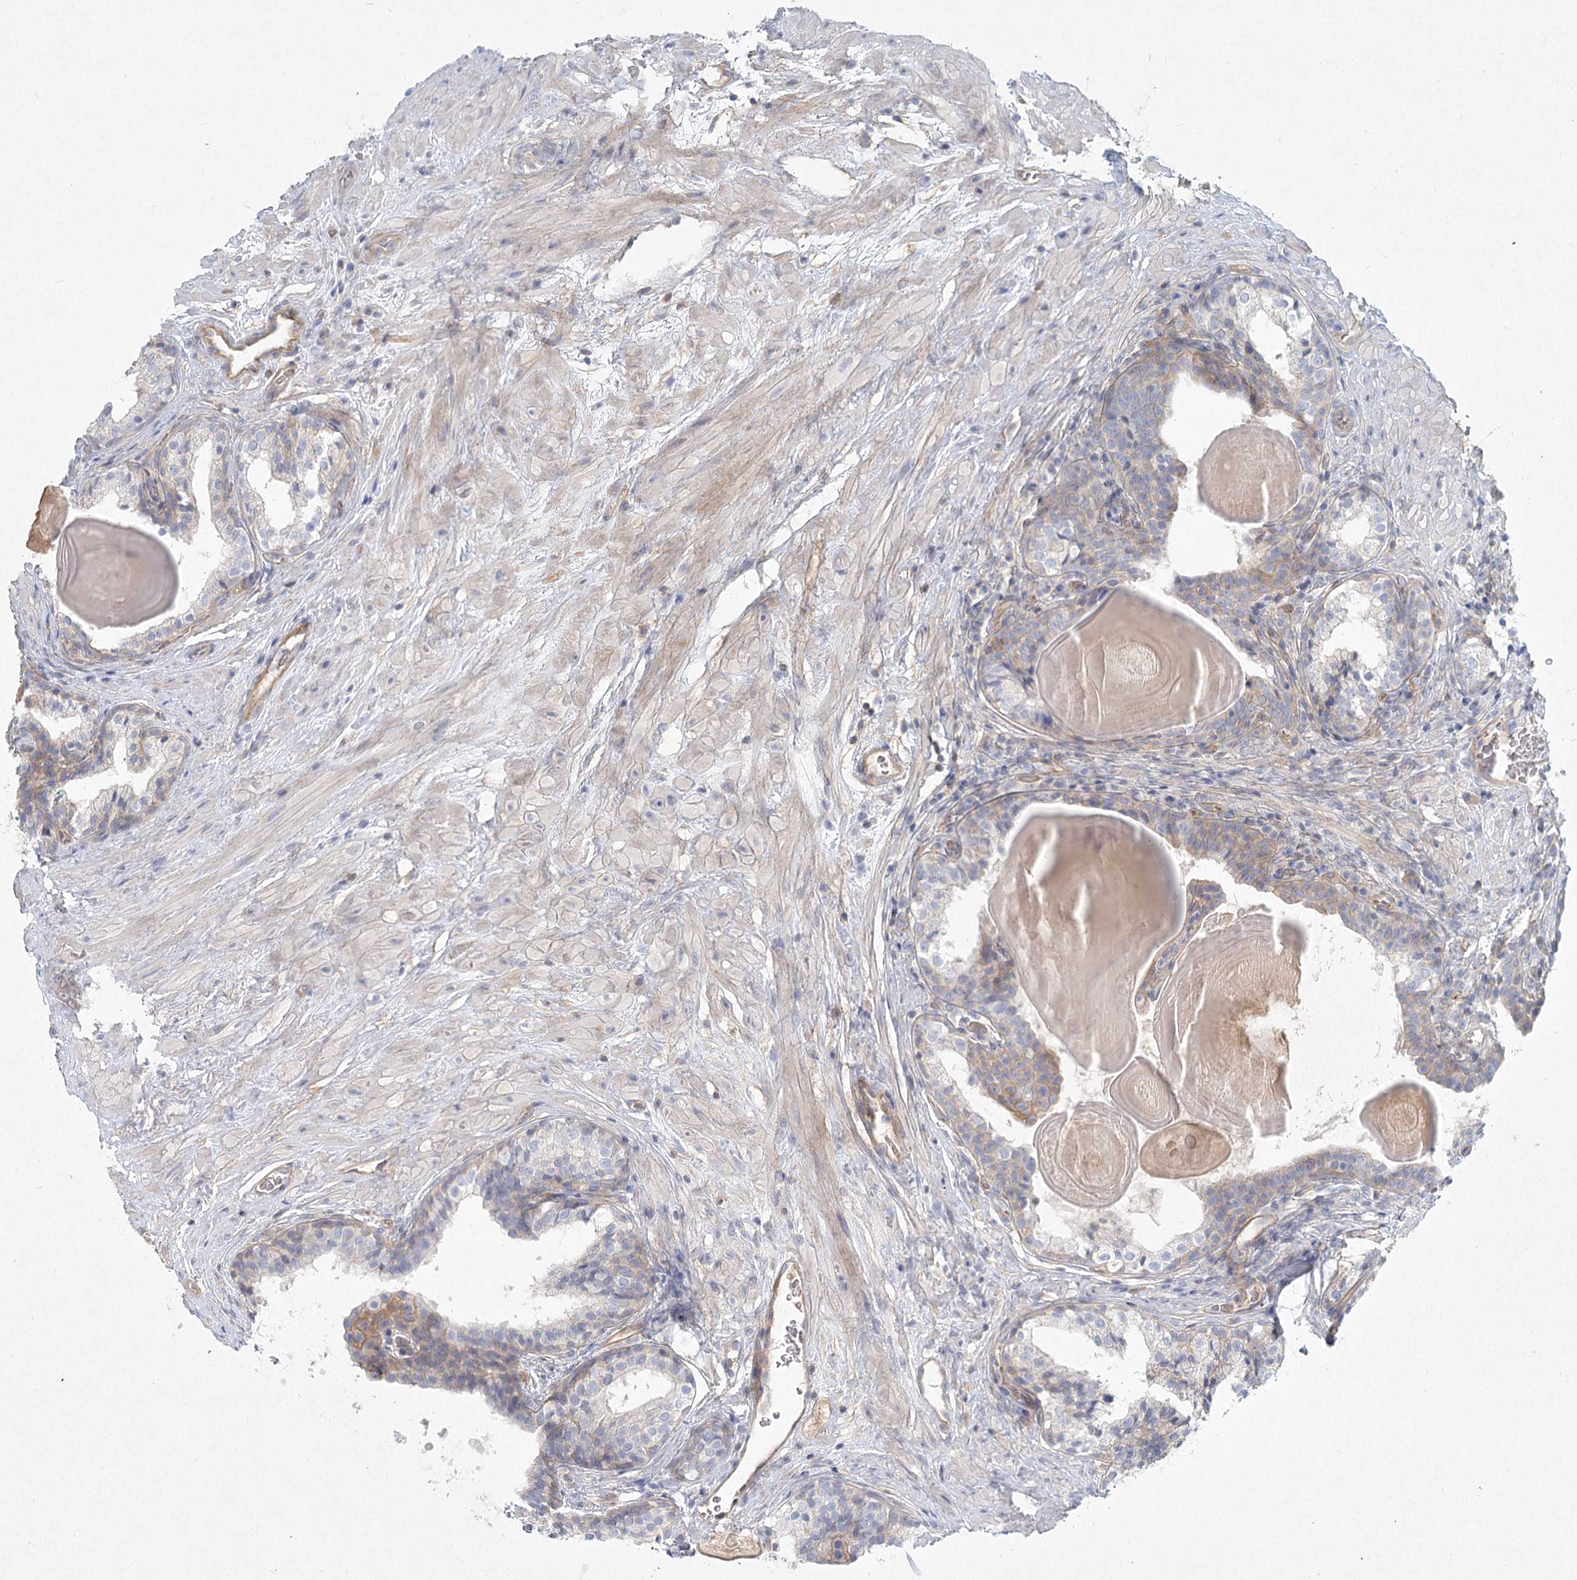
{"staining": {"intensity": "weak", "quantity": "25%-75%", "location": "cytoplasmic/membranous"}, "tissue": "prostate cancer", "cell_type": "Tumor cells", "image_type": "cancer", "snomed": [{"axis": "morphology", "description": "Adenocarcinoma, High grade"}, {"axis": "topography", "description": "Prostate"}], "caption": "Immunohistochemistry histopathology image of human adenocarcinoma (high-grade) (prostate) stained for a protein (brown), which shows low levels of weak cytoplasmic/membranous staining in approximately 25%-75% of tumor cells.", "gene": "DNMBP", "patient": {"sex": "male", "age": 56}}